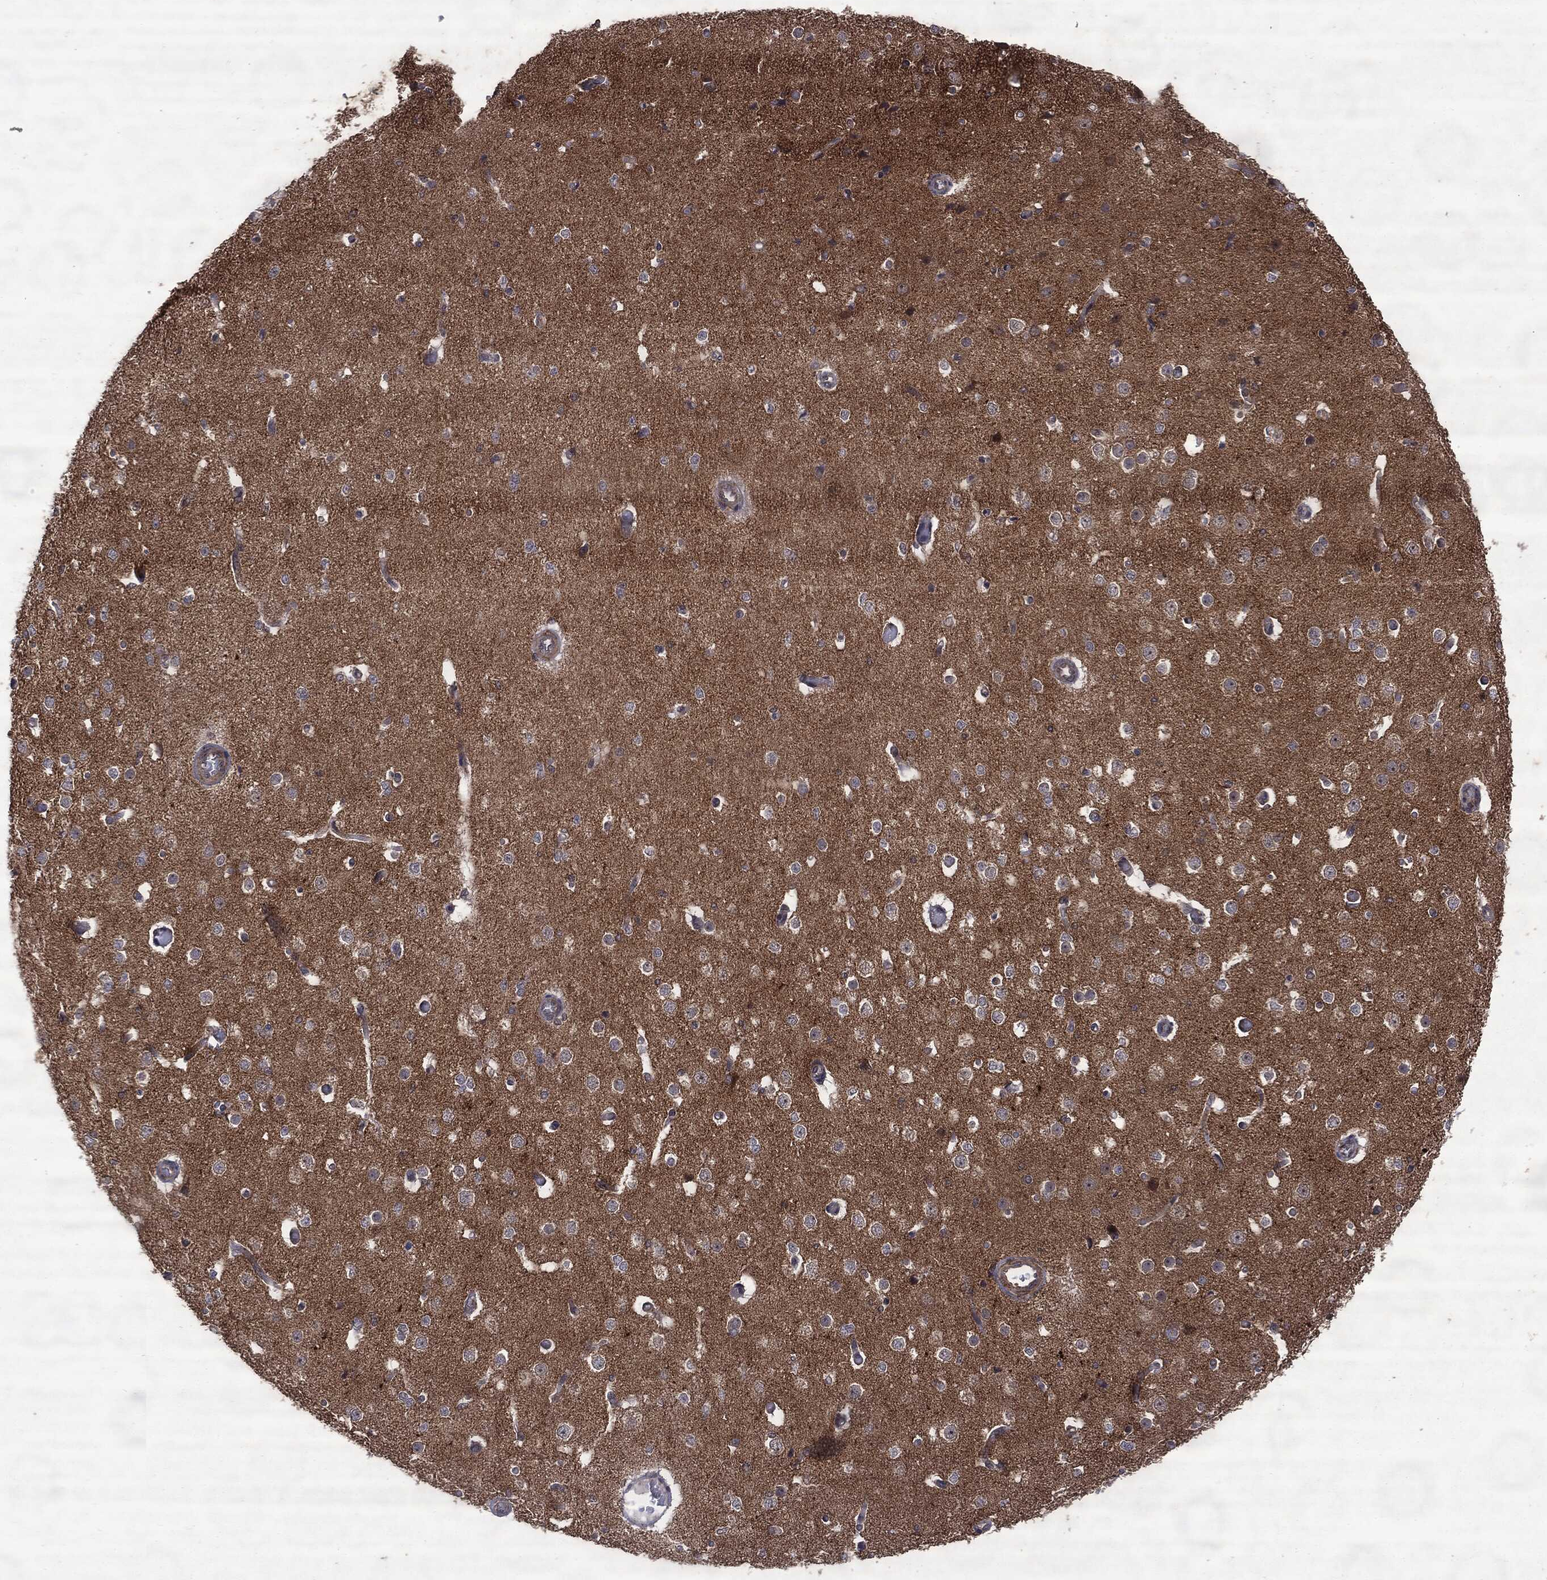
{"staining": {"intensity": "negative", "quantity": "none", "location": "none"}, "tissue": "cerebral cortex", "cell_type": "Endothelial cells", "image_type": "normal", "snomed": [{"axis": "morphology", "description": "Normal tissue, NOS"}, {"axis": "morphology", "description": "Inflammation, NOS"}, {"axis": "topography", "description": "Cerebral cortex"}], "caption": "DAB immunohistochemical staining of normal cerebral cortex displays no significant positivity in endothelial cells. (Brightfield microscopy of DAB (3,3'-diaminobenzidine) IHC at high magnification).", "gene": "PTEN", "patient": {"sex": "male", "age": 6}}